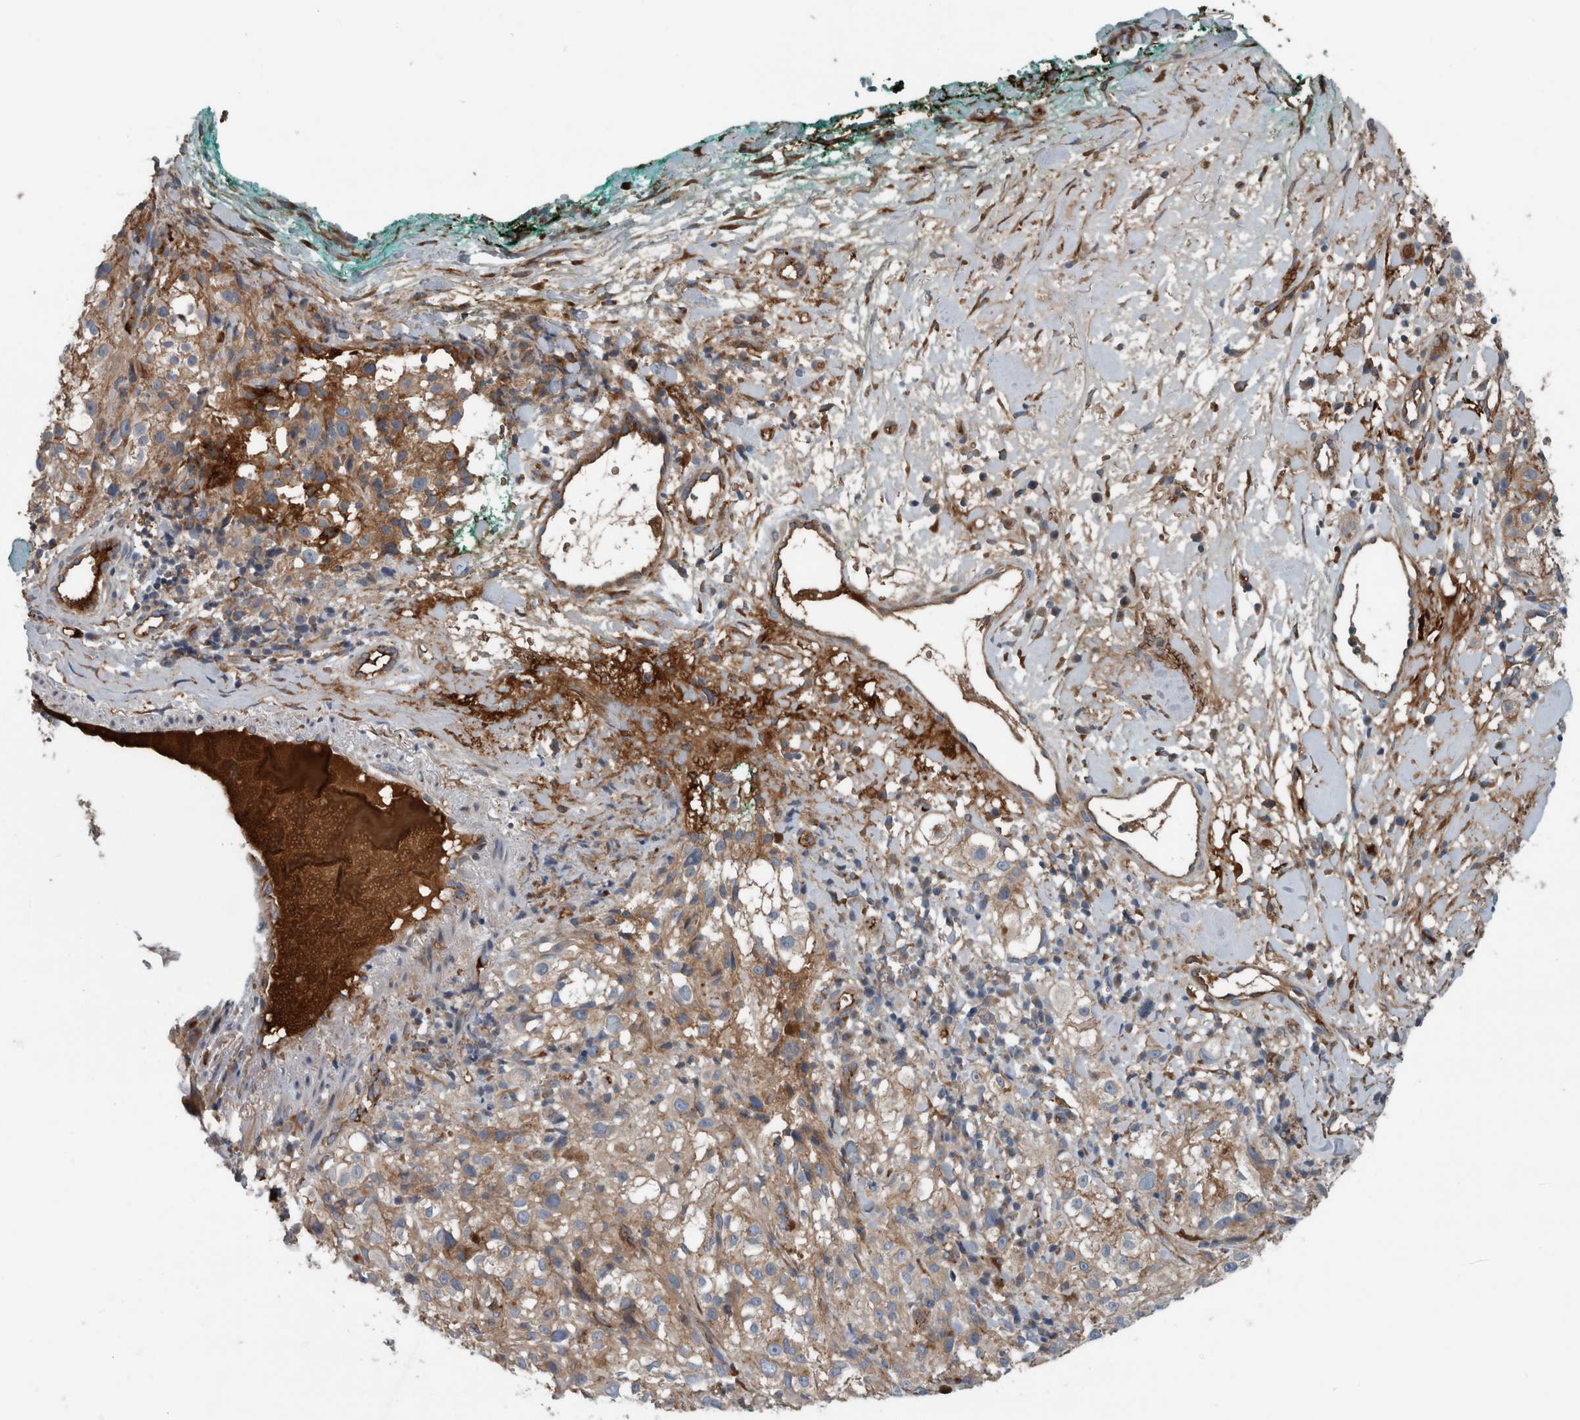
{"staining": {"intensity": "moderate", "quantity": "25%-75%", "location": "cytoplasmic/membranous"}, "tissue": "melanoma", "cell_type": "Tumor cells", "image_type": "cancer", "snomed": [{"axis": "morphology", "description": "Necrosis, NOS"}, {"axis": "morphology", "description": "Malignant melanoma, NOS"}, {"axis": "topography", "description": "Skin"}], "caption": "IHC staining of melanoma, which shows medium levels of moderate cytoplasmic/membranous positivity in about 25%-75% of tumor cells indicating moderate cytoplasmic/membranous protein expression. The staining was performed using DAB (brown) for protein detection and nuclei were counterstained in hematoxylin (blue).", "gene": "GLT8D2", "patient": {"sex": "female", "age": 87}}